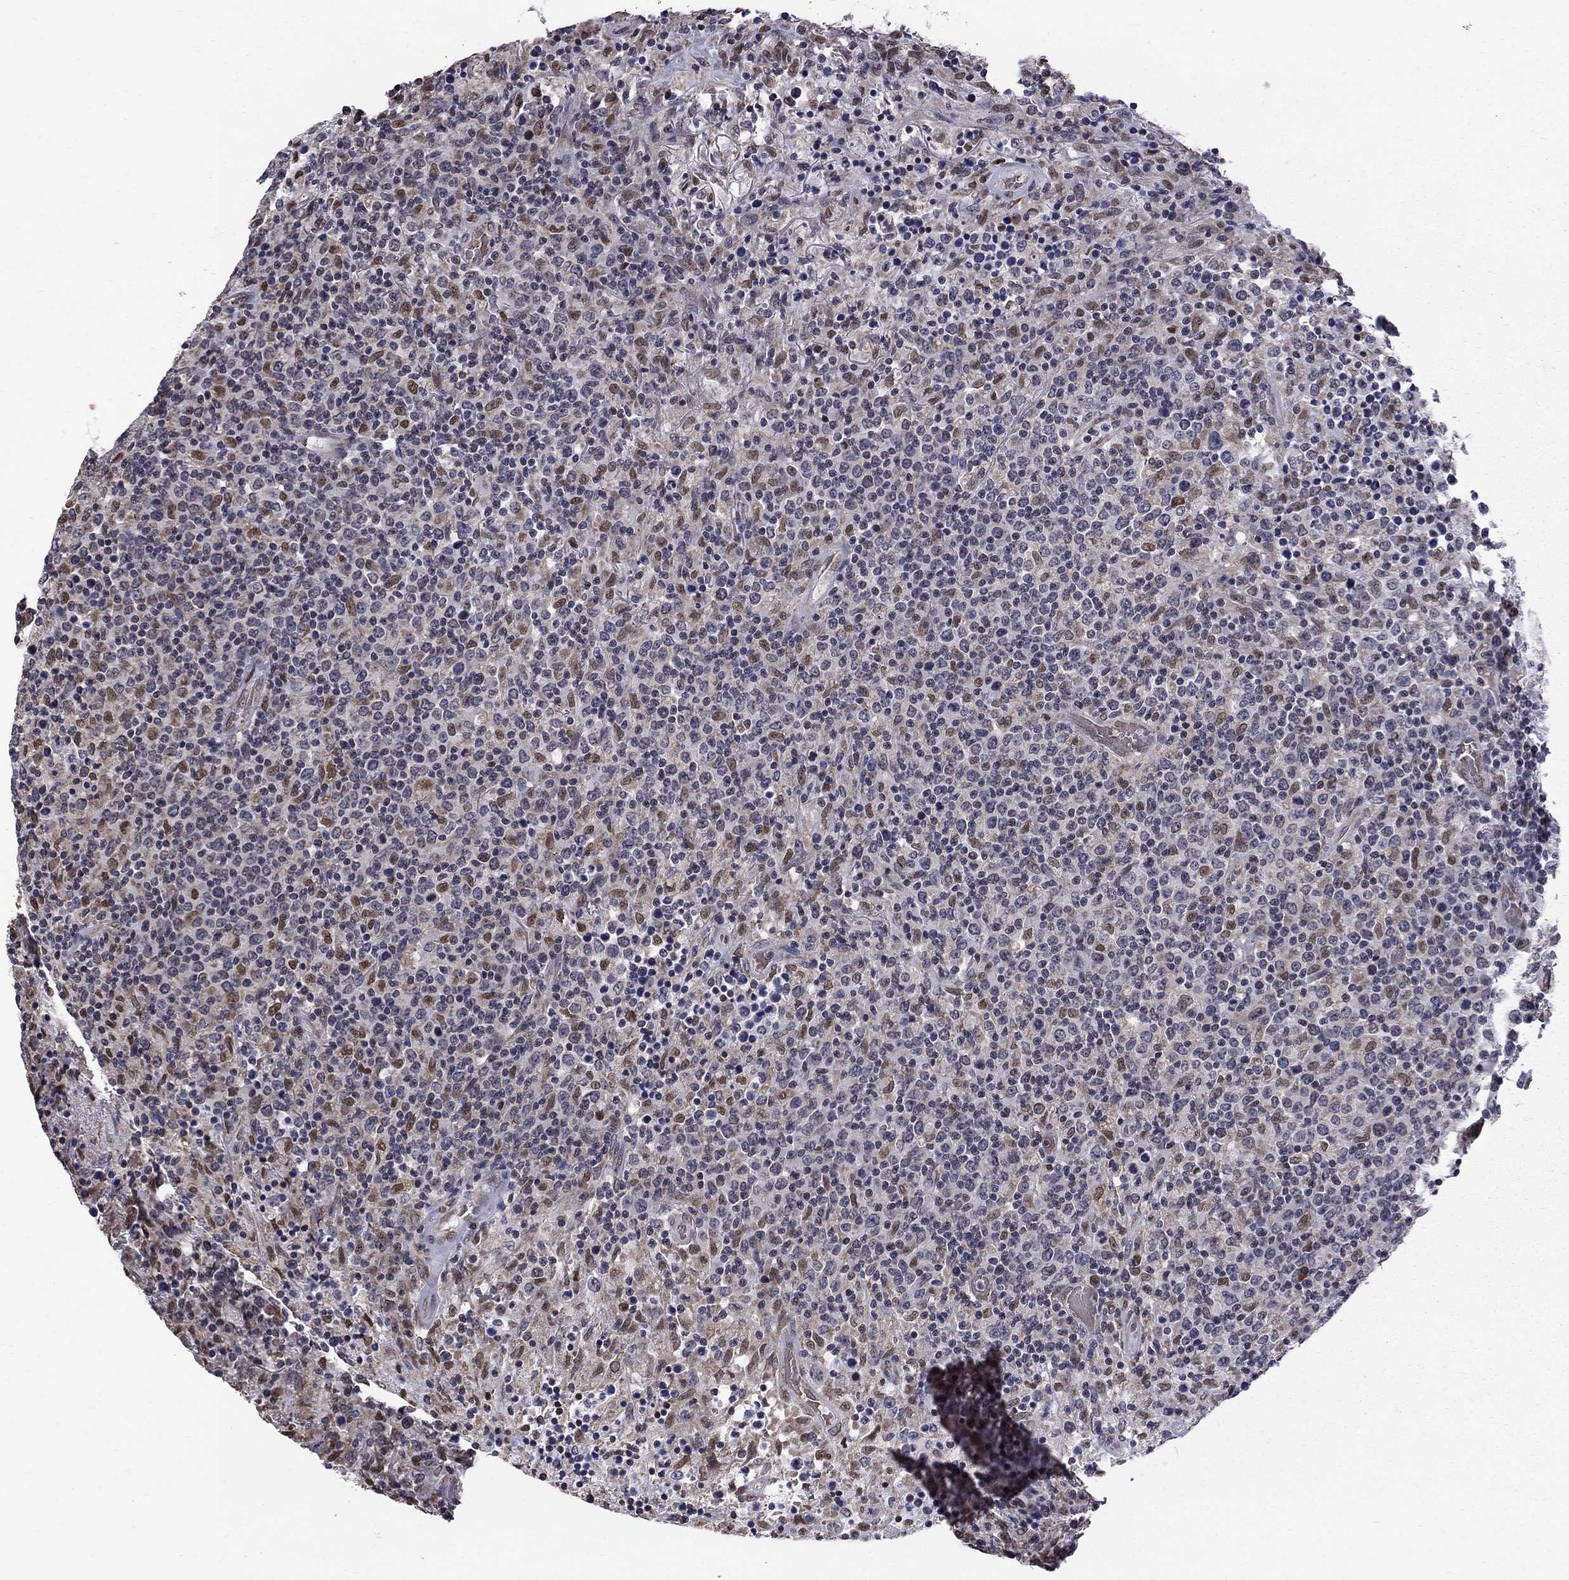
{"staining": {"intensity": "negative", "quantity": "none", "location": "none"}, "tissue": "lymphoma", "cell_type": "Tumor cells", "image_type": "cancer", "snomed": [{"axis": "morphology", "description": "Malignant lymphoma, non-Hodgkin's type, High grade"}, {"axis": "topography", "description": "Lung"}], "caption": "Immunohistochemical staining of lymphoma displays no significant staining in tumor cells. (DAB immunohistochemistry (IHC), high magnification).", "gene": "HSPB2", "patient": {"sex": "male", "age": 79}}